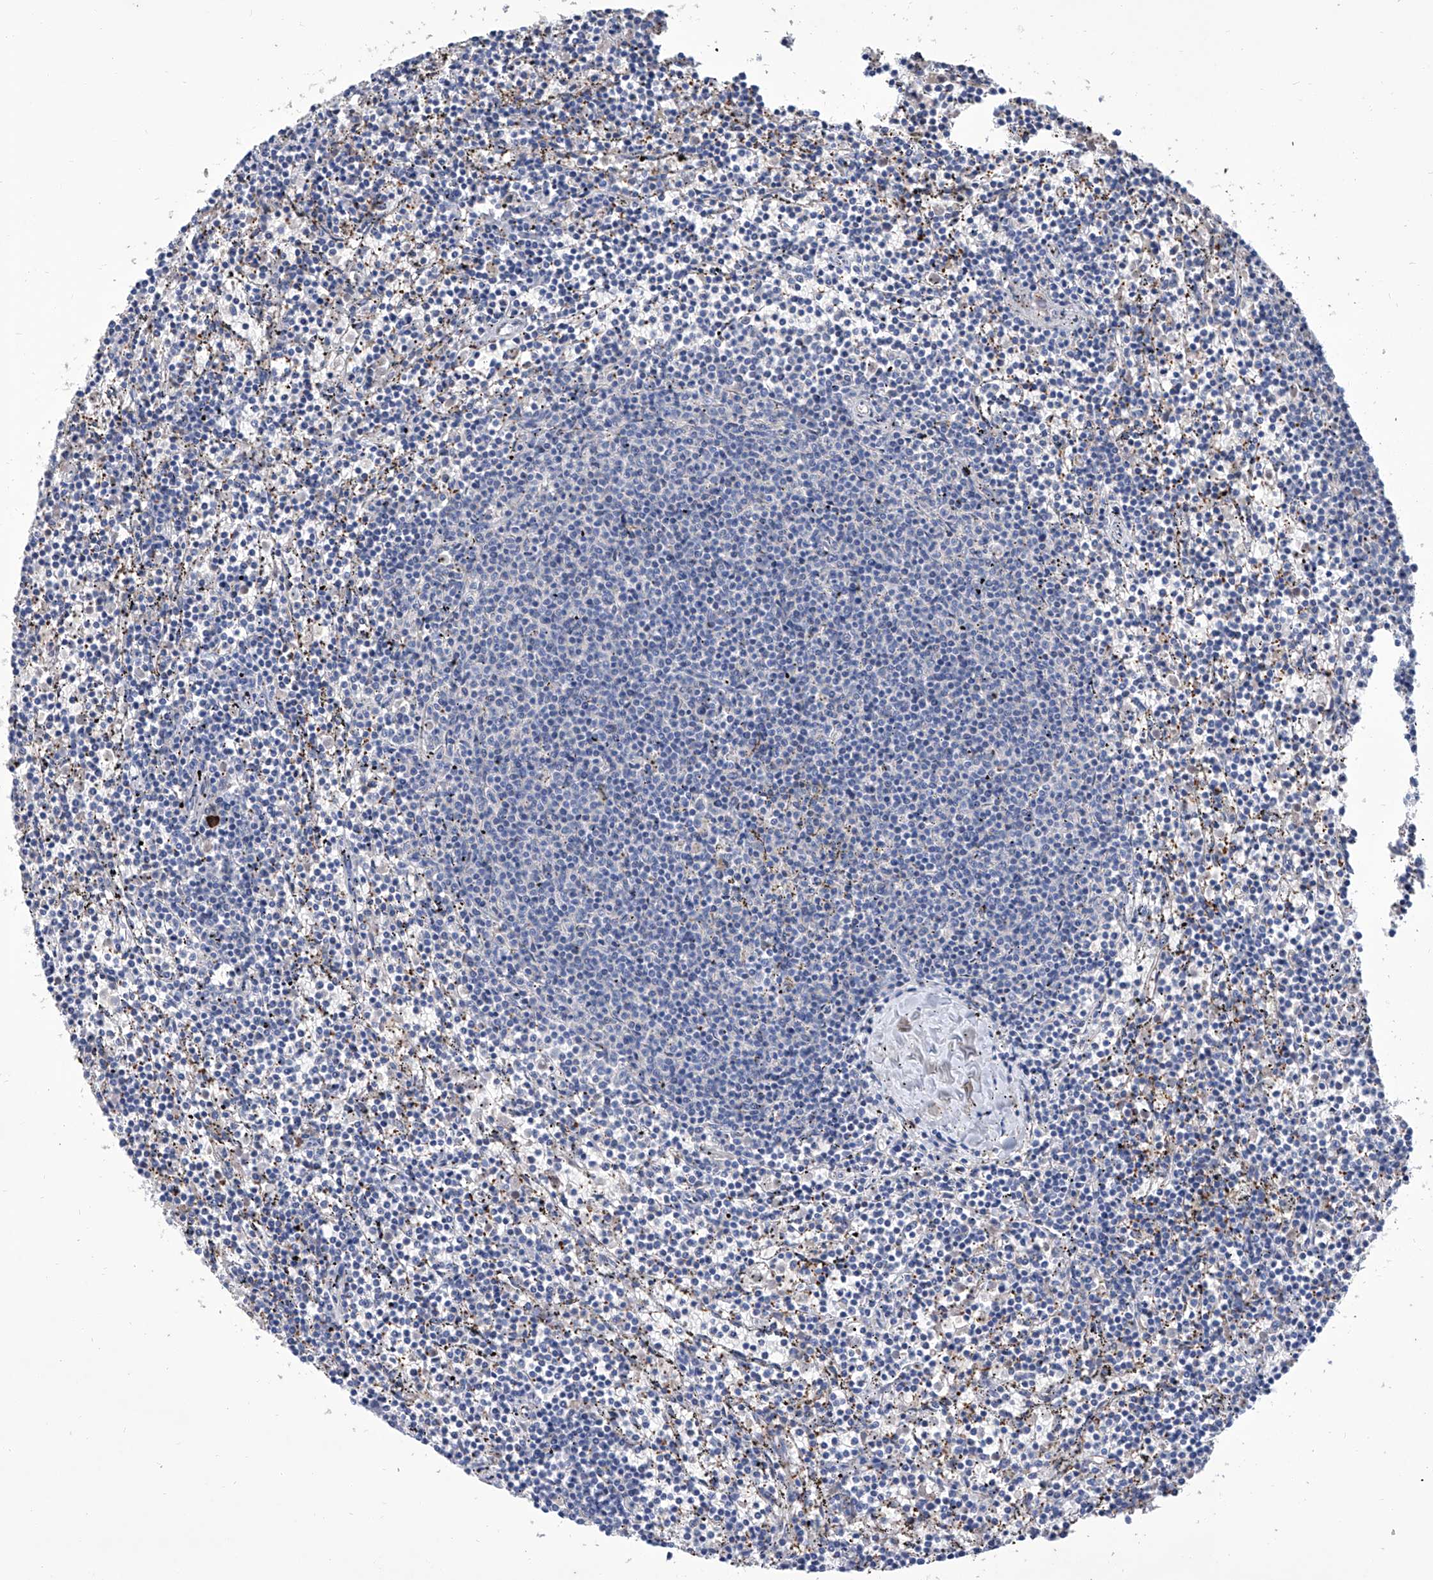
{"staining": {"intensity": "negative", "quantity": "none", "location": "none"}, "tissue": "lymphoma", "cell_type": "Tumor cells", "image_type": "cancer", "snomed": [{"axis": "morphology", "description": "Malignant lymphoma, non-Hodgkin's type, Low grade"}, {"axis": "topography", "description": "Spleen"}], "caption": "DAB (3,3'-diaminobenzidine) immunohistochemical staining of lymphoma reveals no significant positivity in tumor cells.", "gene": "GPT", "patient": {"sex": "female", "age": 50}}